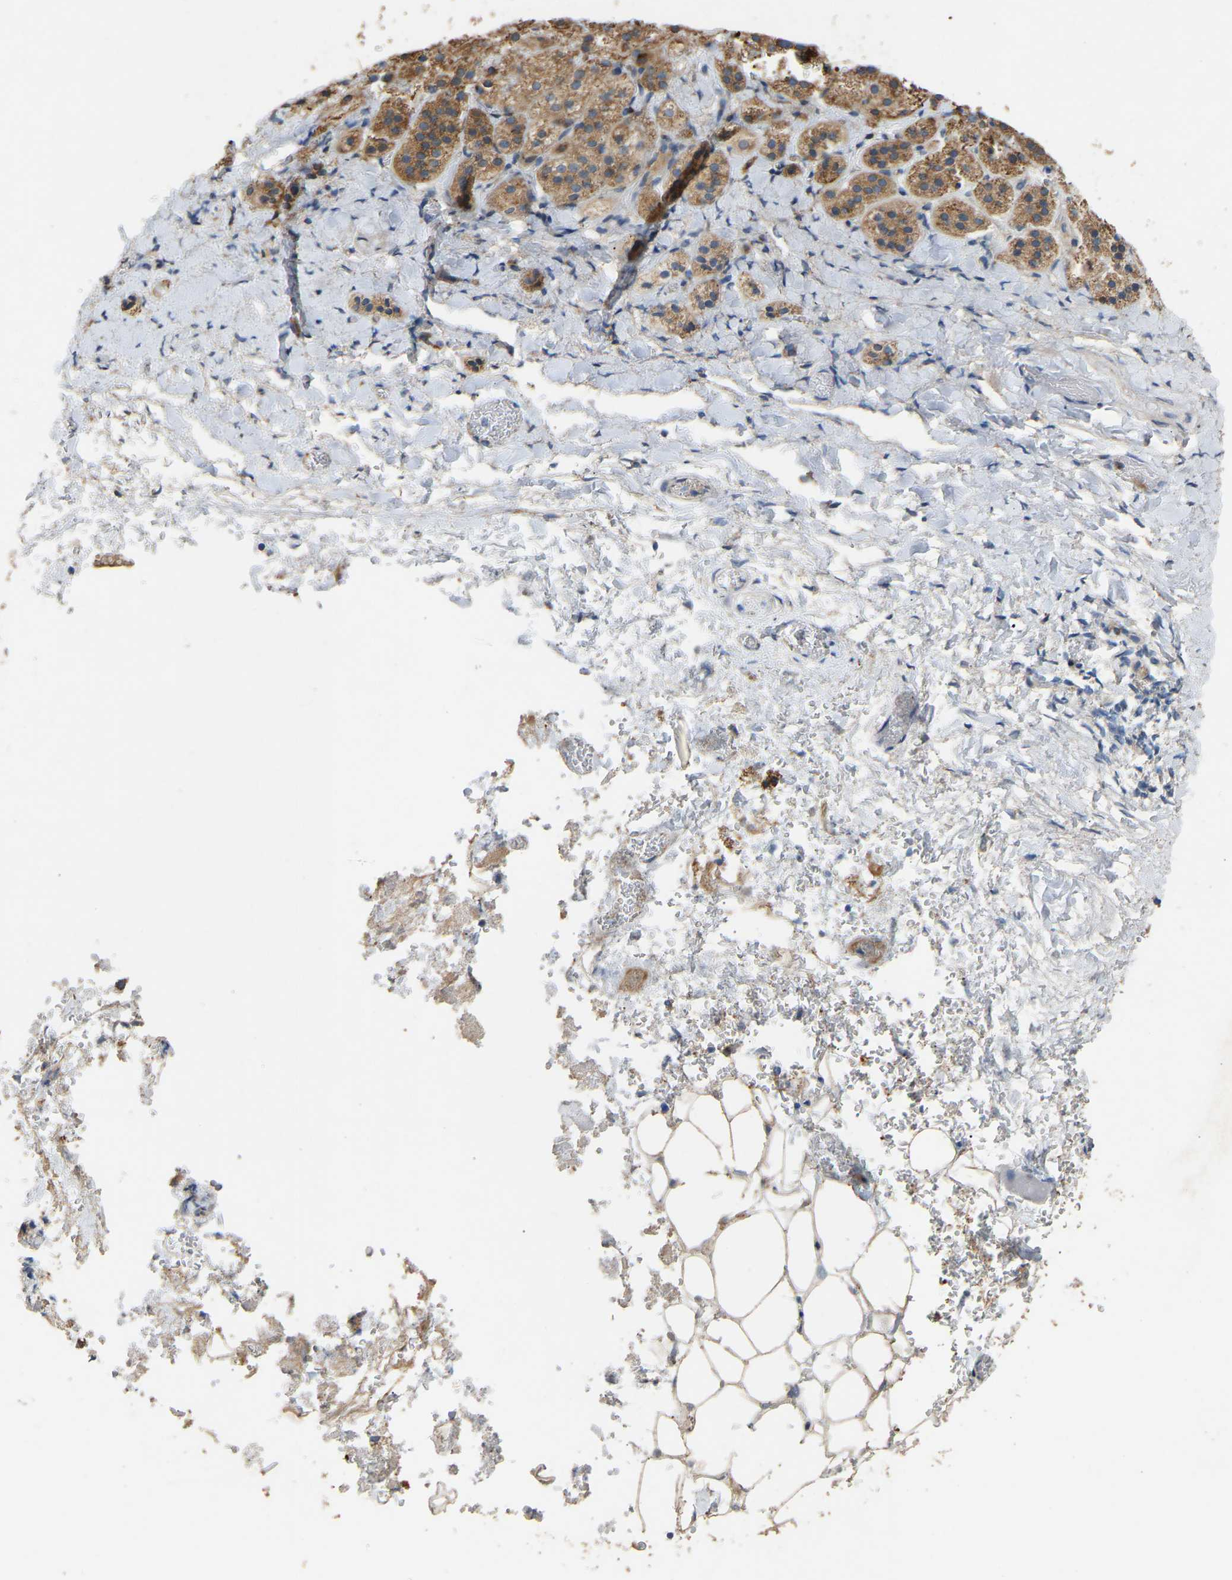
{"staining": {"intensity": "moderate", "quantity": ">75%", "location": "cytoplasmic/membranous"}, "tissue": "adrenal gland", "cell_type": "Glandular cells", "image_type": "normal", "snomed": [{"axis": "morphology", "description": "Normal tissue, NOS"}, {"axis": "topography", "description": "Adrenal gland"}], "caption": "Protein staining displays moderate cytoplasmic/membranous positivity in about >75% of glandular cells in normal adrenal gland. (IHC, brightfield microscopy, high magnification).", "gene": "RGP1", "patient": {"sex": "female", "age": 44}}